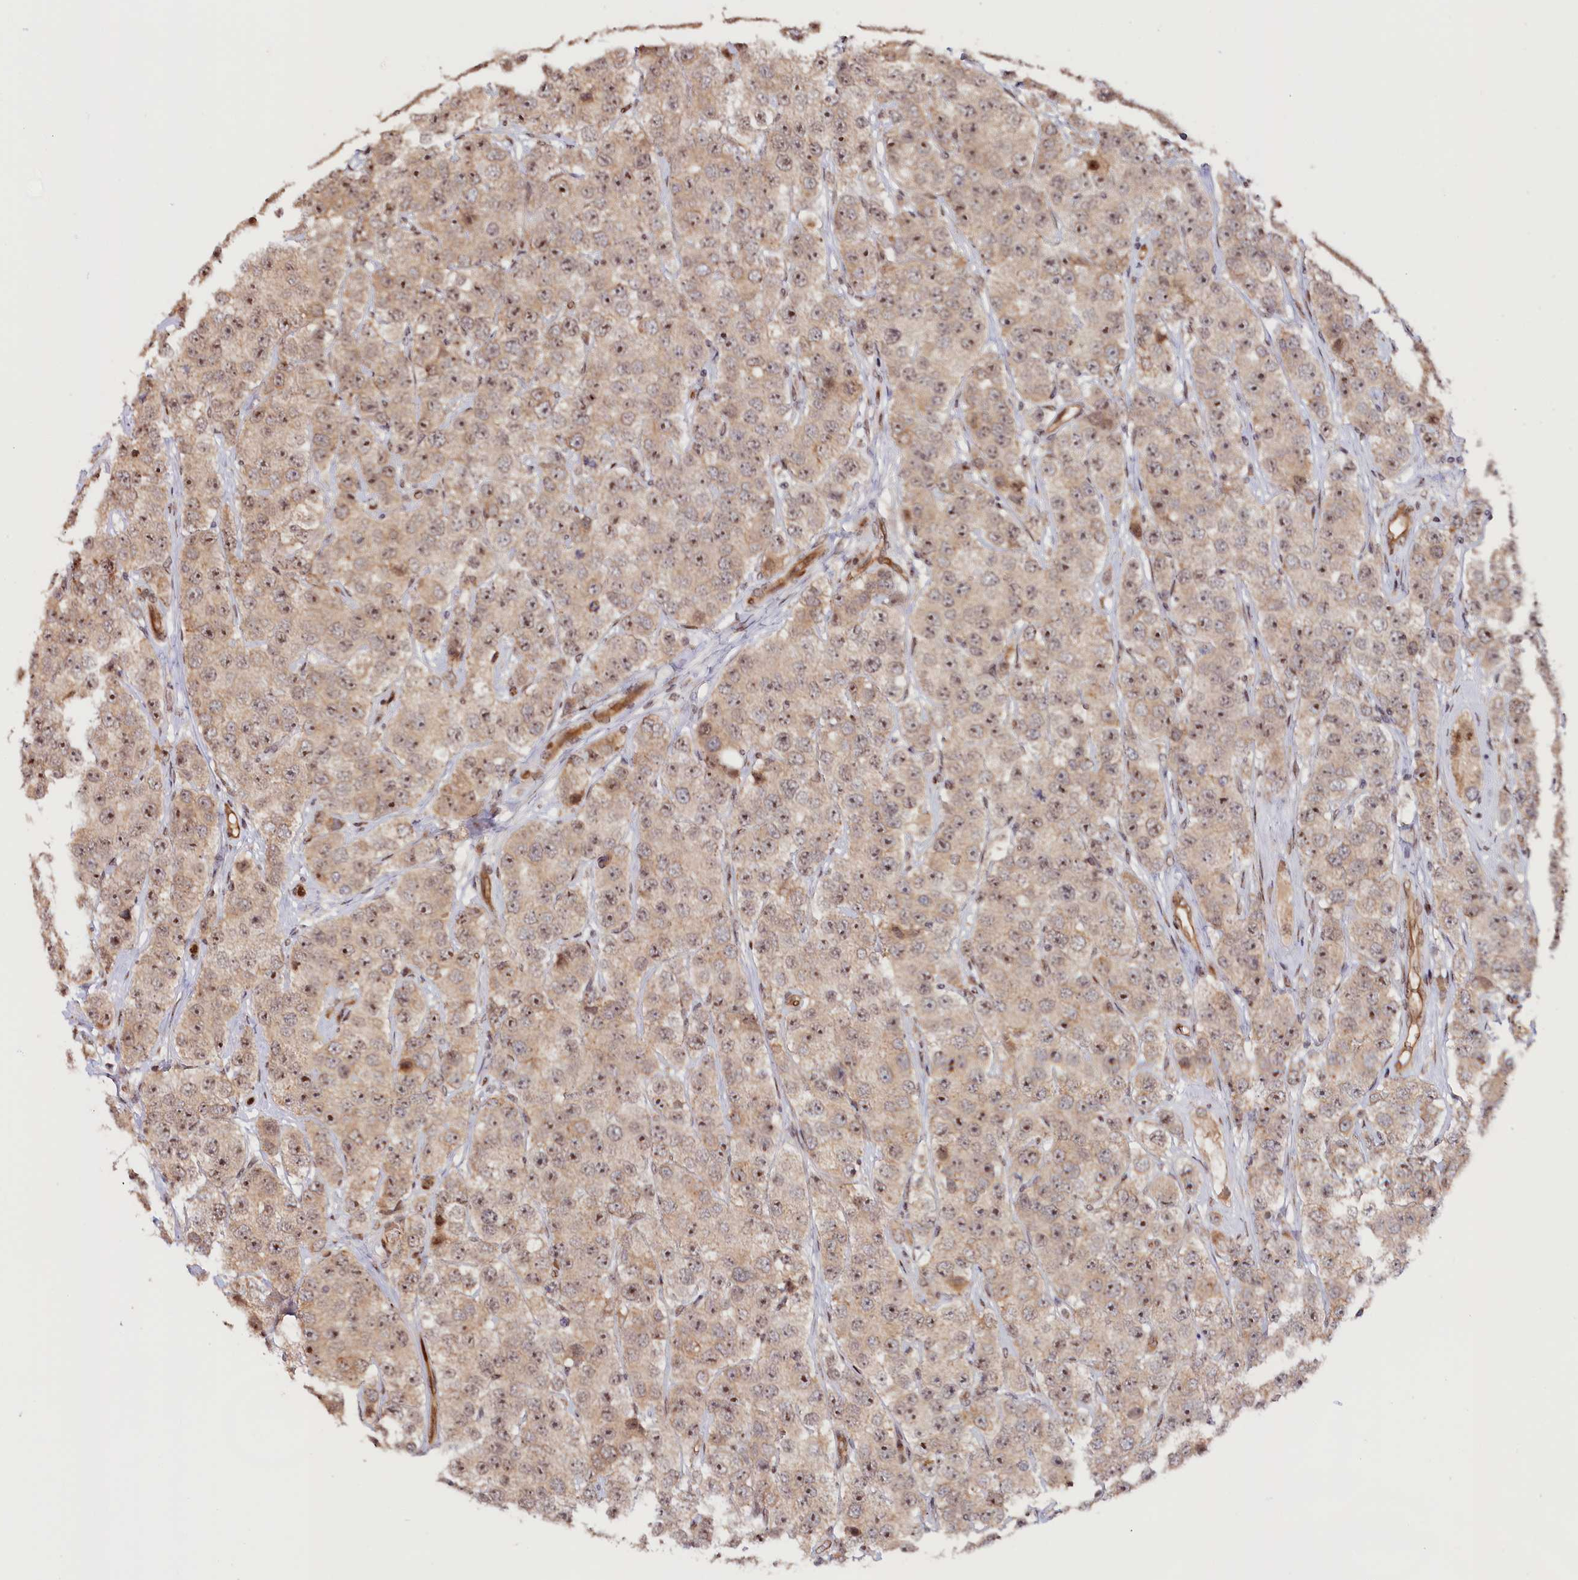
{"staining": {"intensity": "moderate", "quantity": "25%-75%", "location": "nuclear"}, "tissue": "testis cancer", "cell_type": "Tumor cells", "image_type": "cancer", "snomed": [{"axis": "morphology", "description": "Seminoma, NOS"}, {"axis": "topography", "description": "Testis"}], "caption": "Testis cancer (seminoma) stained for a protein (brown) demonstrates moderate nuclear positive positivity in about 25%-75% of tumor cells.", "gene": "ANKRD24", "patient": {"sex": "male", "age": 28}}